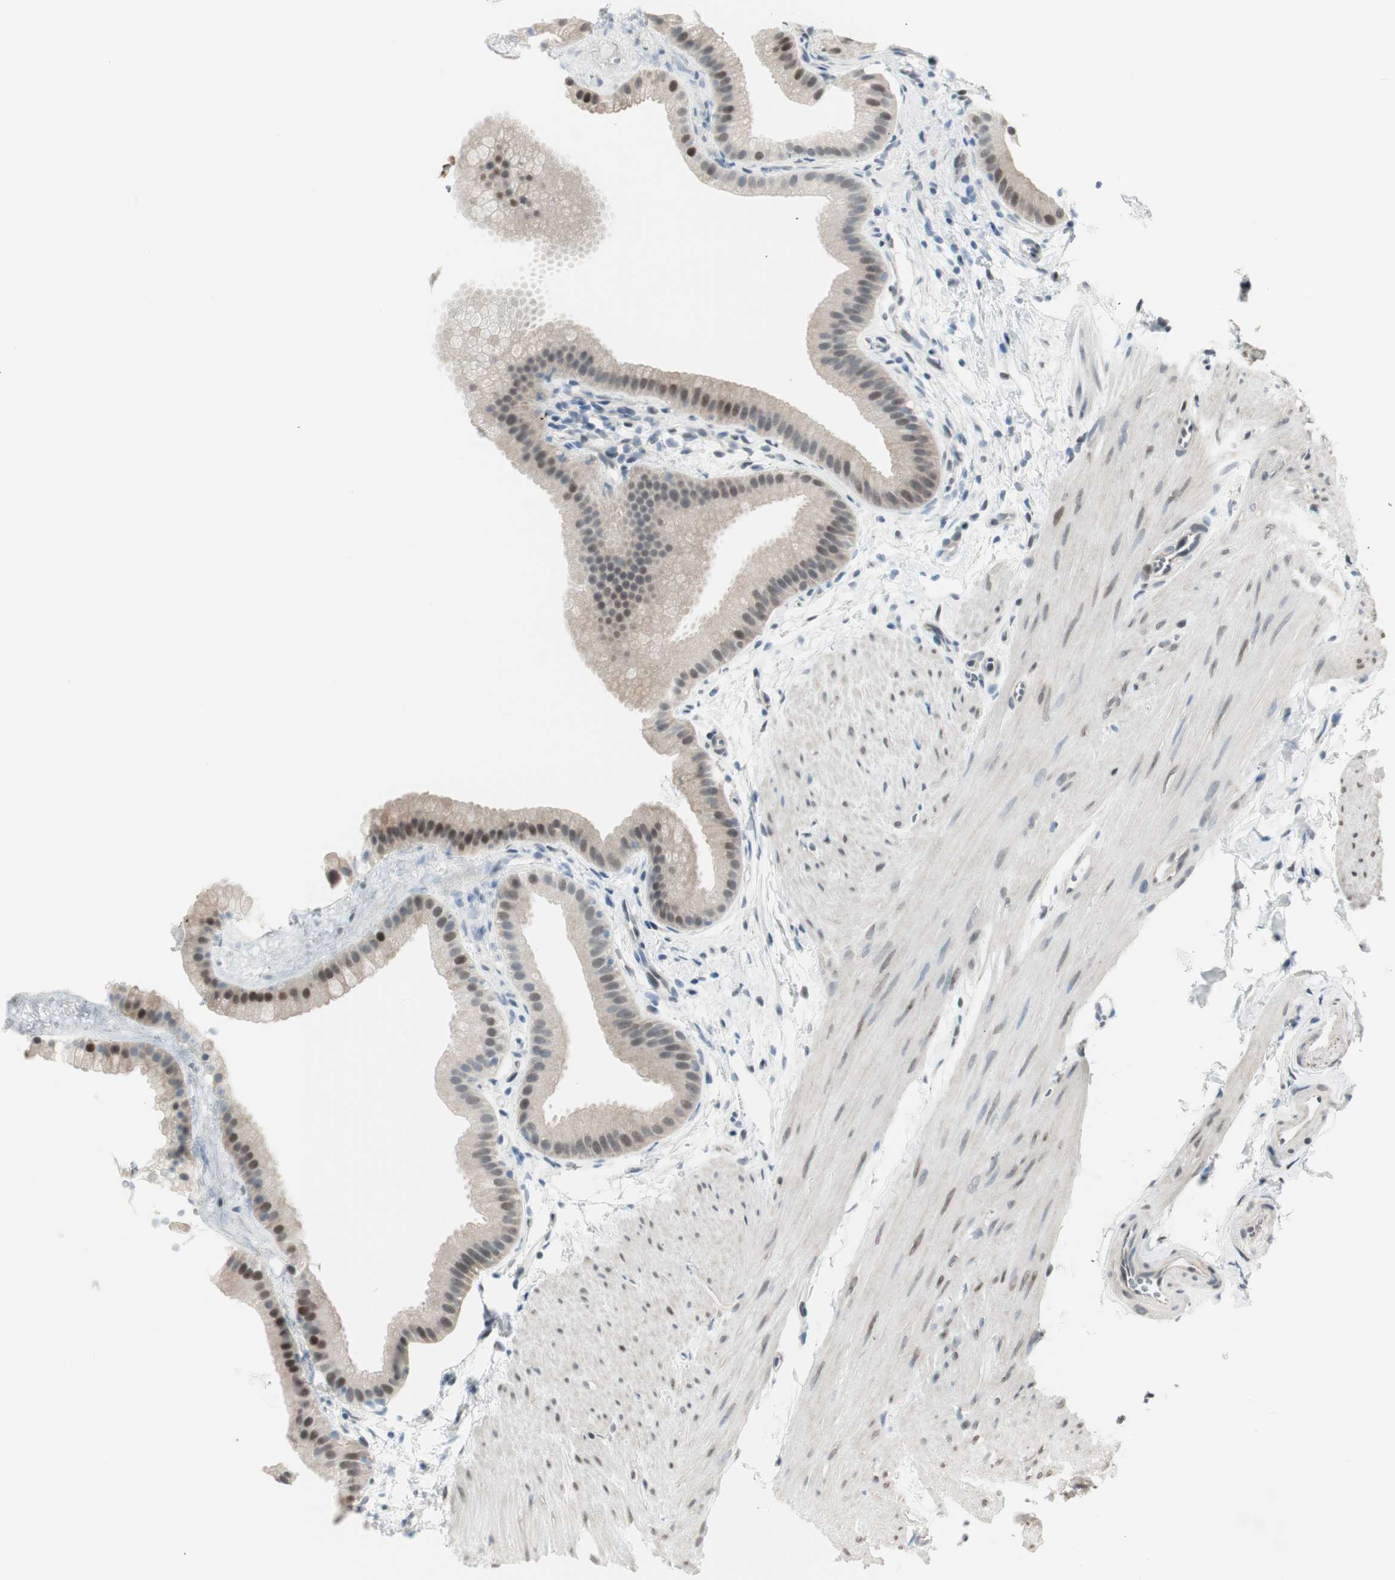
{"staining": {"intensity": "moderate", "quantity": "25%-75%", "location": "nuclear"}, "tissue": "gallbladder", "cell_type": "Glandular cells", "image_type": "normal", "snomed": [{"axis": "morphology", "description": "Normal tissue, NOS"}, {"axis": "topography", "description": "Gallbladder"}], "caption": "Immunohistochemical staining of benign human gallbladder reveals medium levels of moderate nuclear expression in approximately 25%-75% of glandular cells. Nuclei are stained in blue.", "gene": "LONP2", "patient": {"sex": "female", "age": 64}}